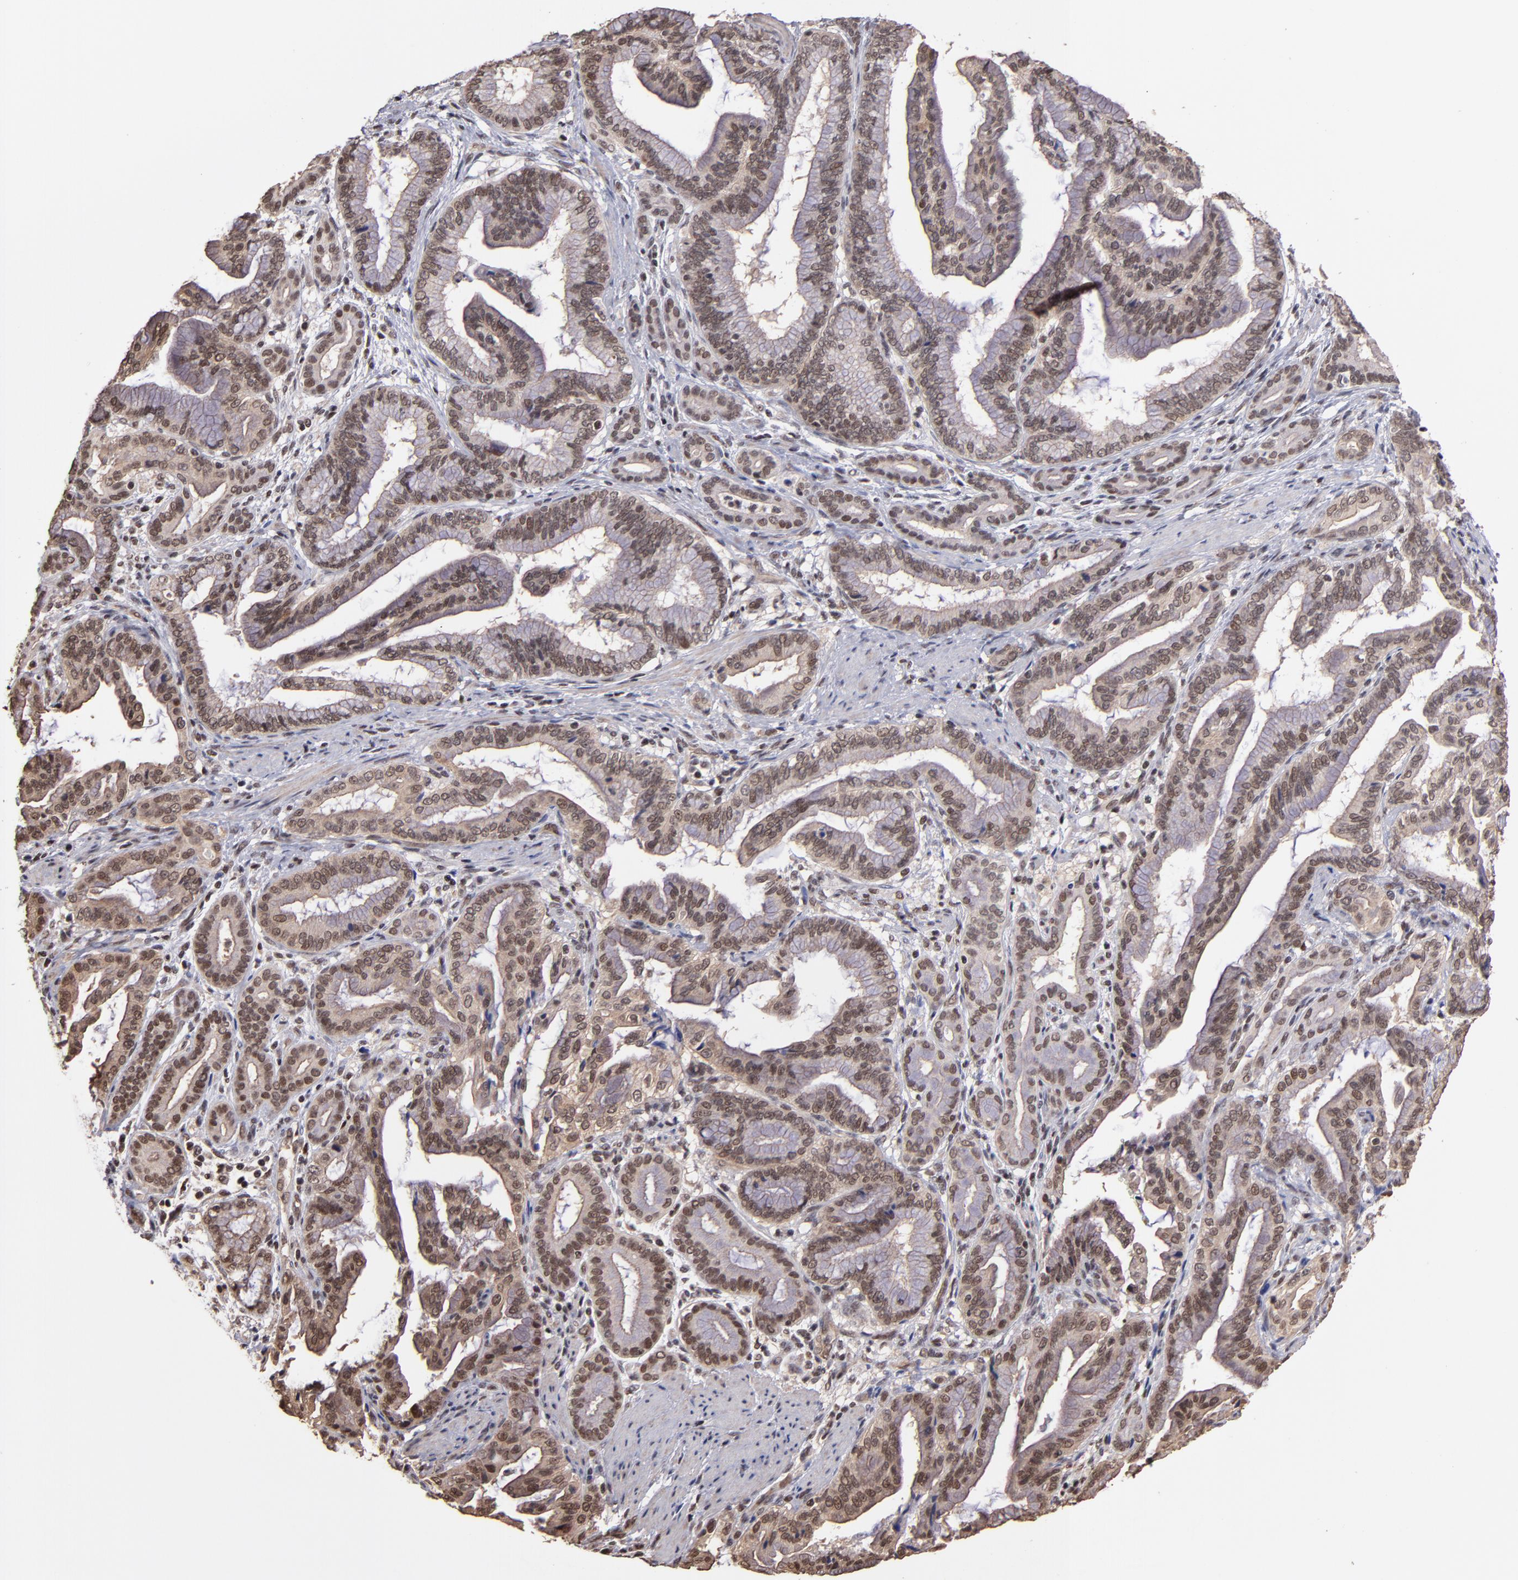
{"staining": {"intensity": "weak", "quantity": "25%-75%", "location": "nuclear"}, "tissue": "pancreatic cancer", "cell_type": "Tumor cells", "image_type": "cancer", "snomed": [{"axis": "morphology", "description": "Adenocarcinoma, NOS"}, {"axis": "topography", "description": "Pancreas"}], "caption": "Pancreatic cancer (adenocarcinoma) stained with a protein marker displays weak staining in tumor cells.", "gene": "TERF2", "patient": {"sex": "female", "age": 64}}